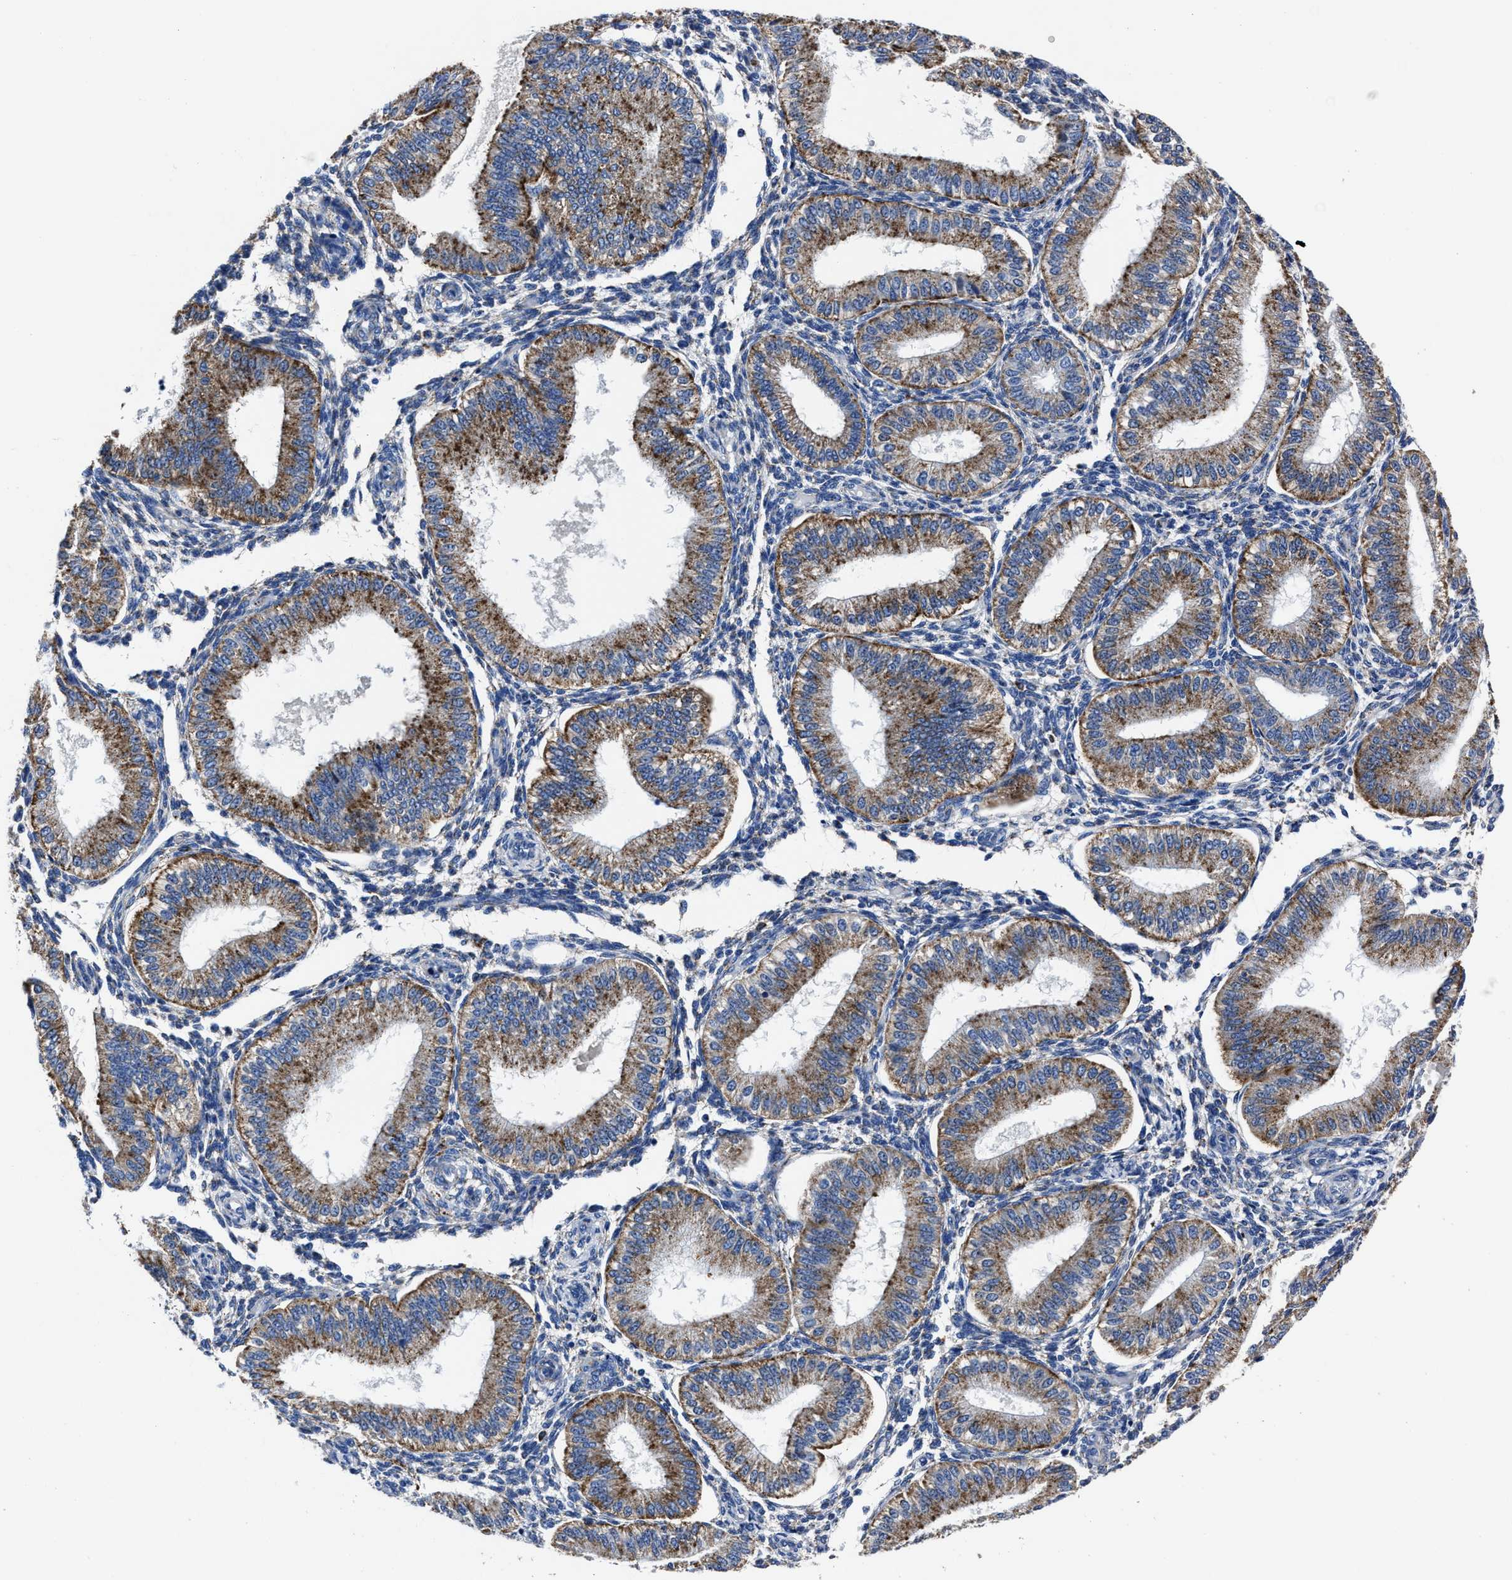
{"staining": {"intensity": "weak", "quantity": "<25%", "location": "cytoplasmic/membranous"}, "tissue": "endometrium", "cell_type": "Cells in endometrial stroma", "image_type": "normal", "snomed": [{"axis": "morphology", "description": "Normal tissue, NOS"}, {"axis": "topography", "description": "Endometrium"}], "caption": "Cells in endometrial stroma are negative for brown protein staining in unremarkable endometrium. (DAB (3,3'-diaminobenzidine) immunohistochemistry visualized using brightfield microscopy, high magnification).", "gene": "LAMTOR4", "patient": {"sex": "female", "age": 39}}